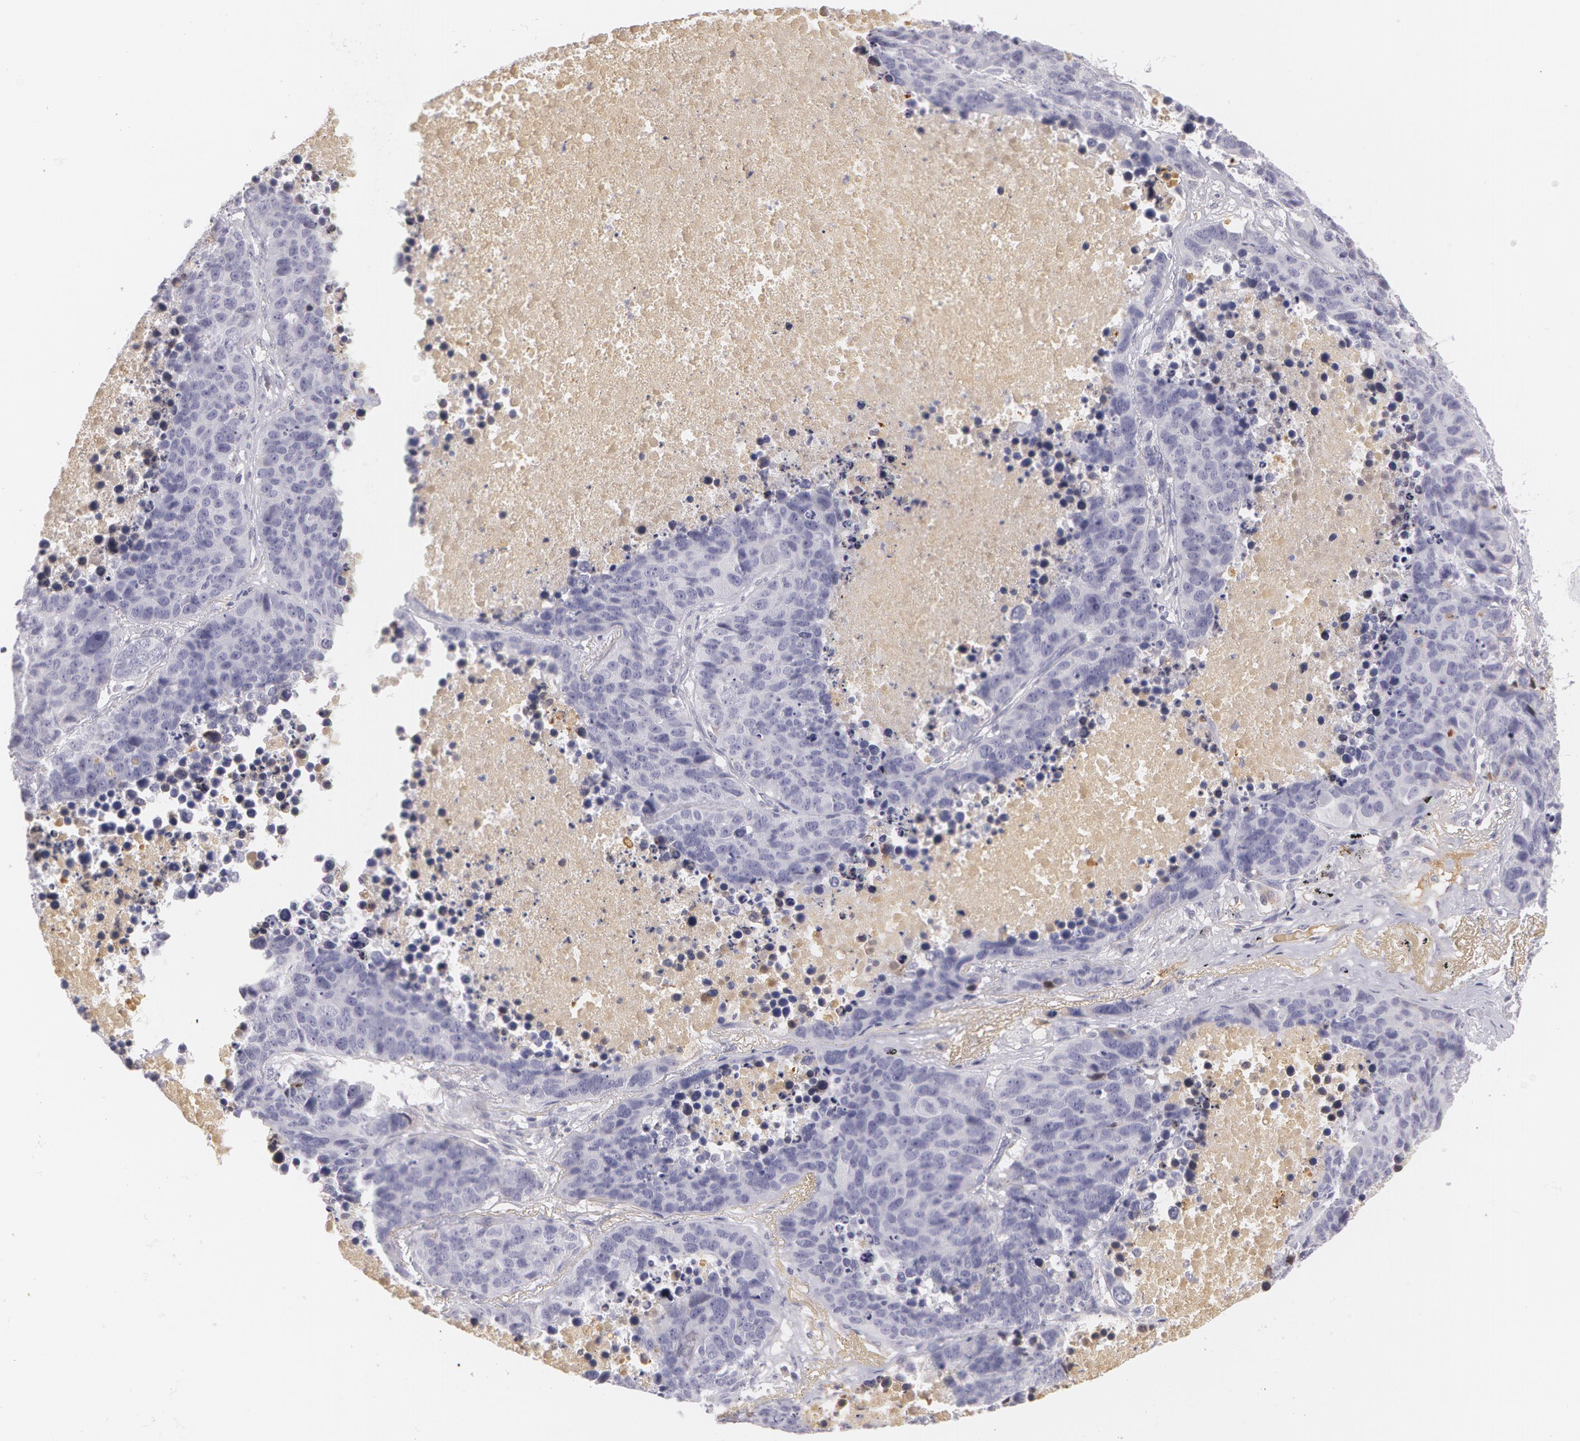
{"staining": {"intensity": "negative", "quantity": "none", "location": "none"}, "tissue": "lung cancer", "cell_type": "Tumor cells", "image_type": "cancer", "snomed": [{"axis": "morphology", "description": "Carcinoid, malignant, NOS"}, {"axis": "topography", "description": "Lung"}], "caption": "Lung cancer (carcinoid (malignant)) was stained to show a protein in brown. There is no significant positivity in tumor cells.", "gene": "LBP", "patient": {"sex": "male", "age": 60}}